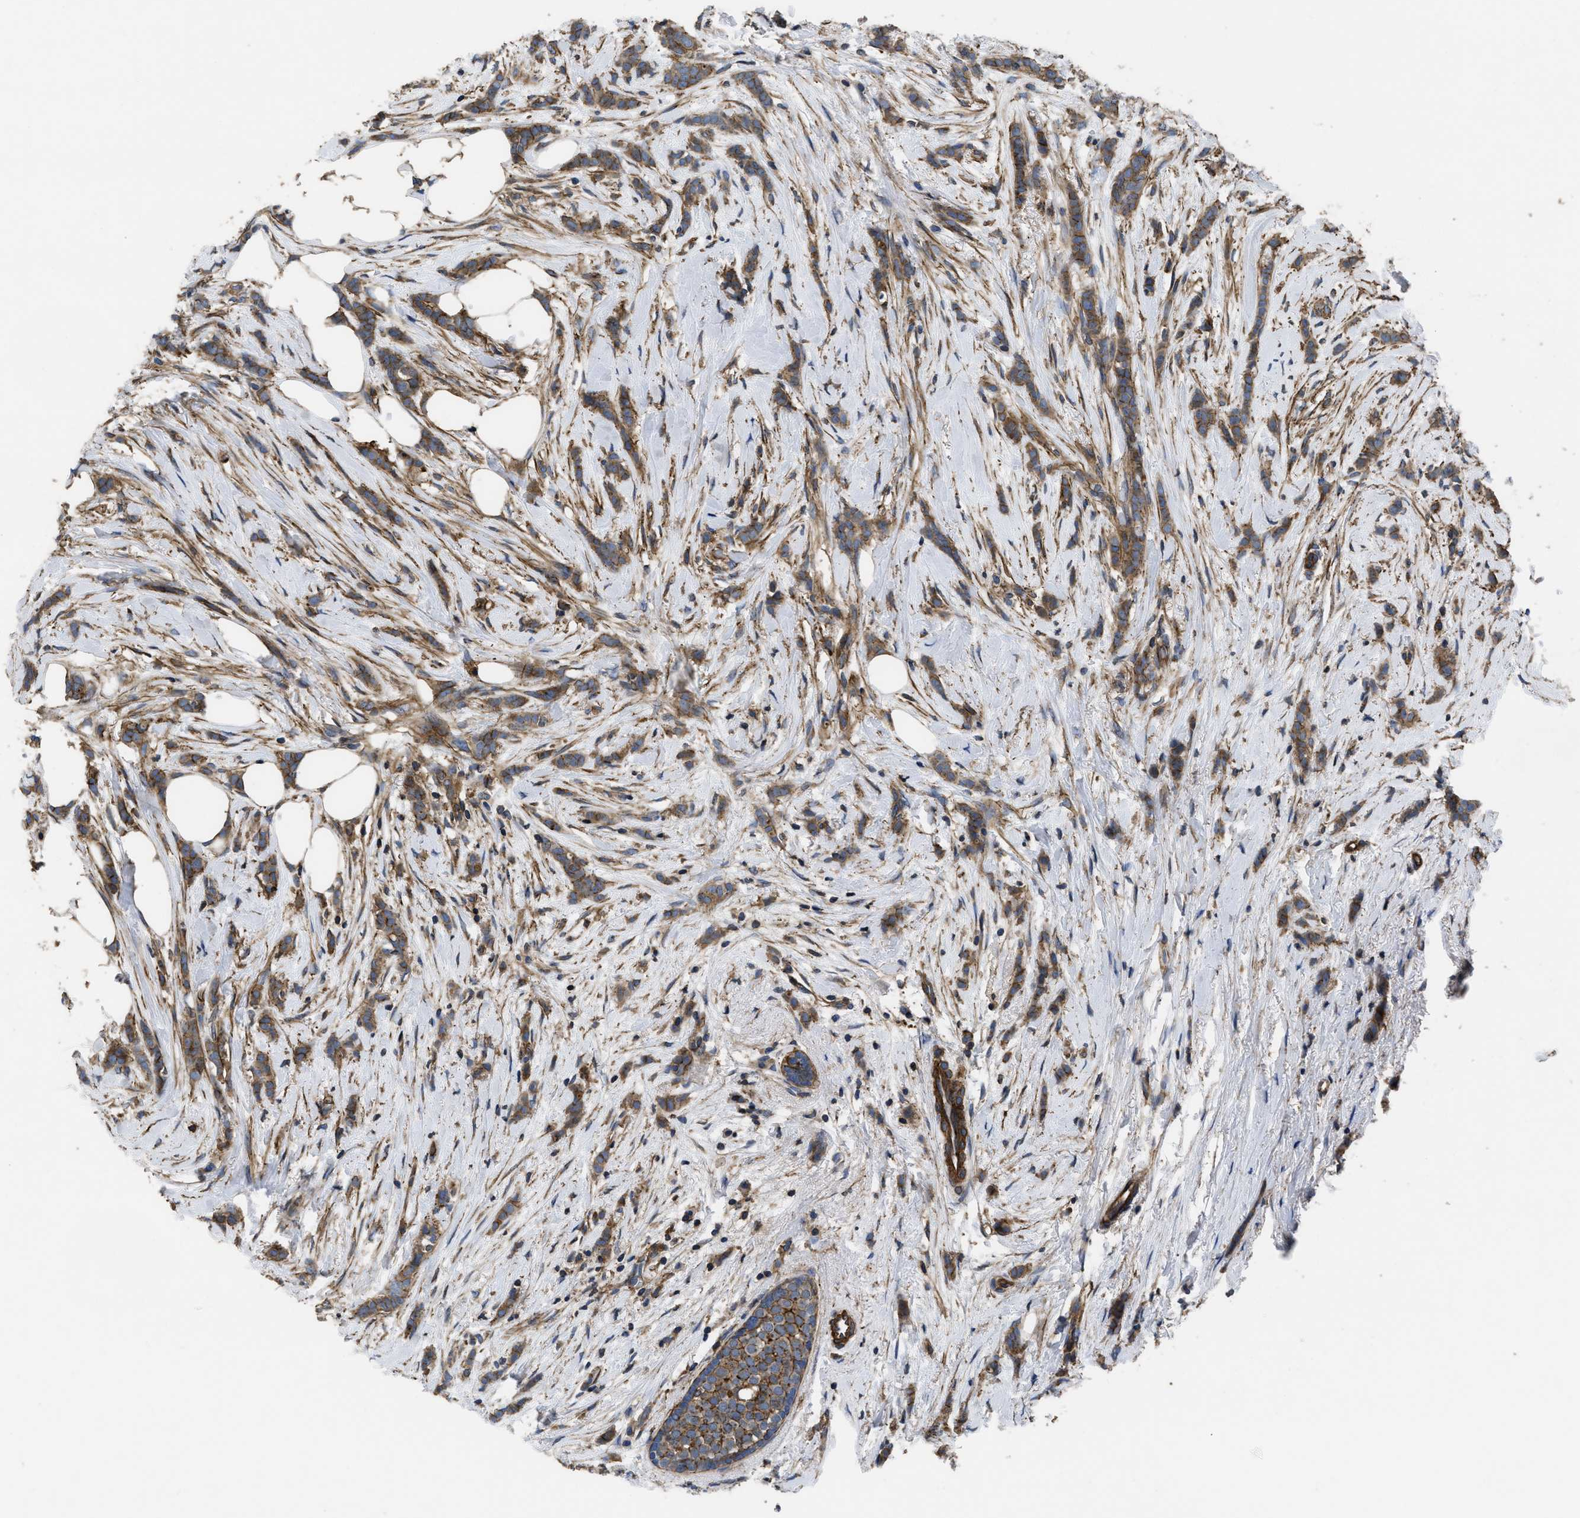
{"staining": {"intensity": "moderate", "quantity": ">75%", "location": "cytoplasmic/membranous"}, "tissue": "breast cancer", "cell_type": "Tumor cells", "image_type": "cancer", "snomed": [{"axis": "morphology", "description": "Lobular carcinoma, in situ"}, {"axis": "morphology", "description": "Lobular carcinoma"}, {"axis": "topography", "description": "Breast"}], "caption": "Immunohistochemistry image of human lobular carcinoma (breast) stained for a protein (brown), which displays medium levels of moderate cytoplasmic/membranous positivity in approximately >75% of tumor cells.", "gene": "SCUBE2", "patient": {"sex": "female", "age": 41}}